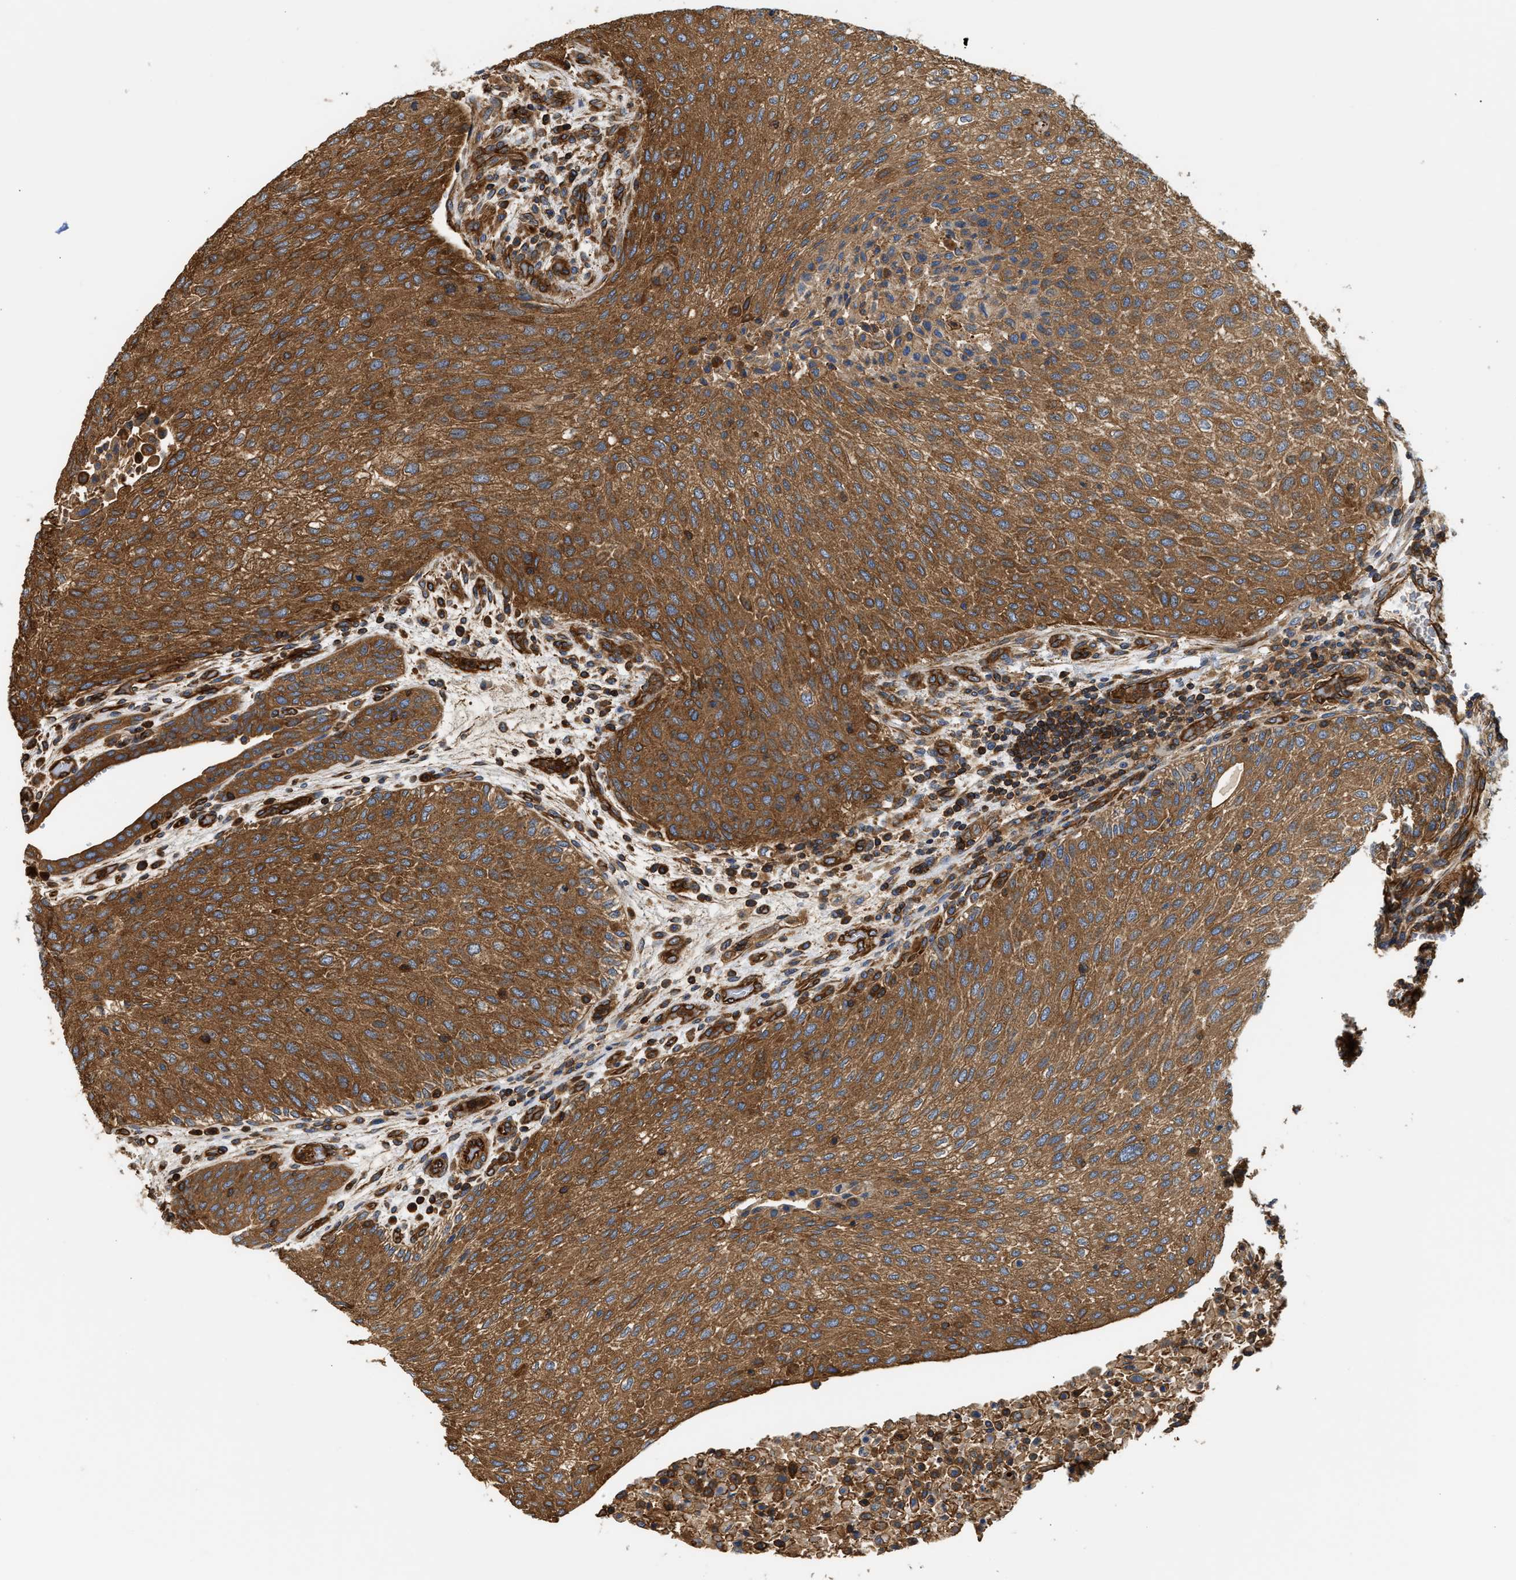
{"staining": {"intensity": "strong", "quantity": ">75%", "location": "cytoplasmic/membranous"}, "tissue": "urothelial cancer", "cell_type": "Tumor cells", "image_type": "cancer", "snomed": [{"axis": "morphology", "description": "Urothelial carcinoma, Low grade"}, {"axis": "morphology", "description": "Urothelial carcinoma, High grade"}, {"axis": "topography", "description": "Urinary bladder"}], "caption": "The micrograph displays staining of urothelial cancer, revealing strong cytoplasmic/membranous protein expression (brown color) within tumor cells.", "gene": "SAMD9L", "patient": {"sex": "male", "age": 35}}